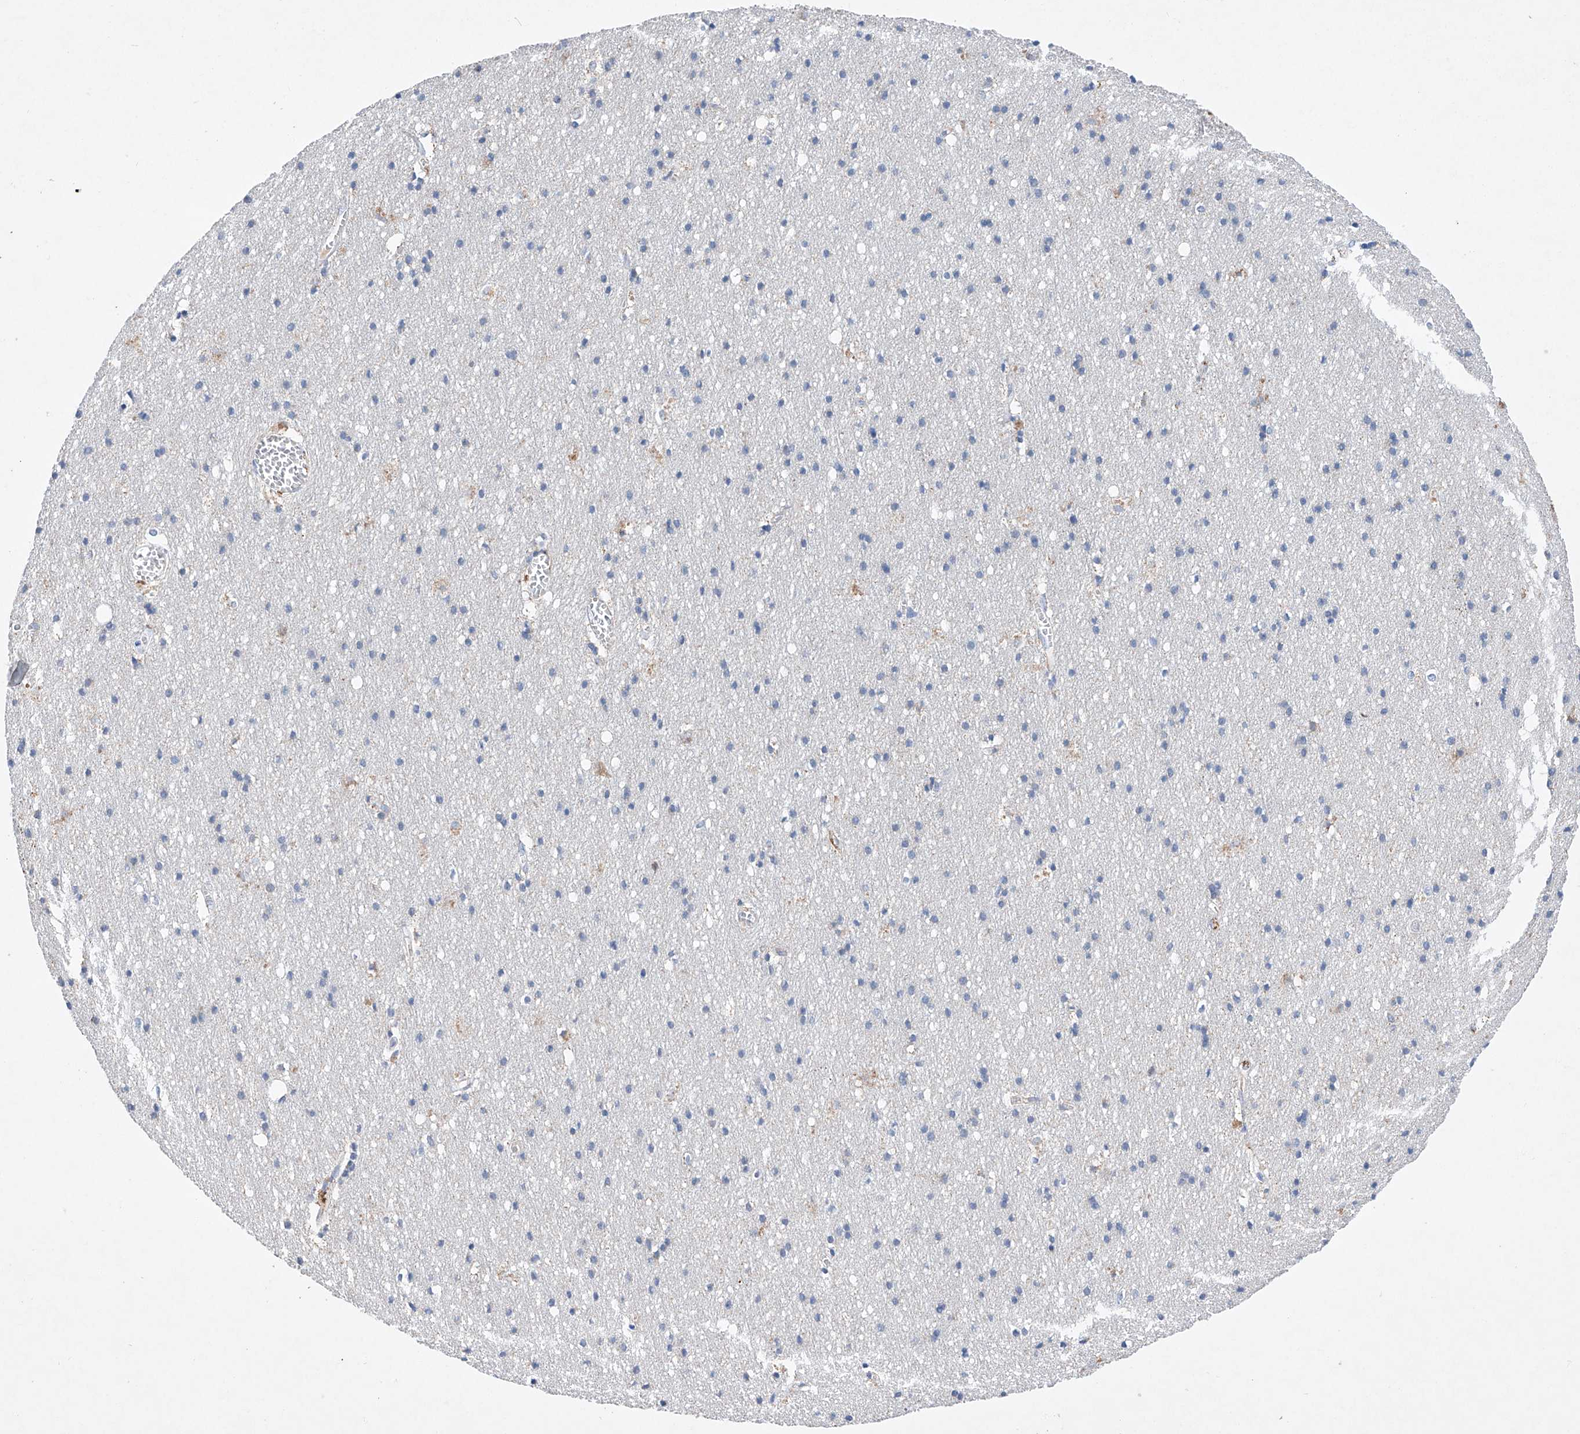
{"staining": {"intensity": "negative", "quantity": "none", "location": "none"}, "tissue": "cerebral cortex", "cell_type": "Endothelial cells", "image_type": "normal", "snomed": [{"axis": "morphology", "description": "Normal tissue, NOS"}, {"axis": "topography", "description": "Cerebral cortex"}], "caption": "Normal cerebral cortex was stained to show a protein in brown. There is no significant staining in endothelial cells.", "gene": "NRROS", "patient": {"sex": "male", "age": 54}}